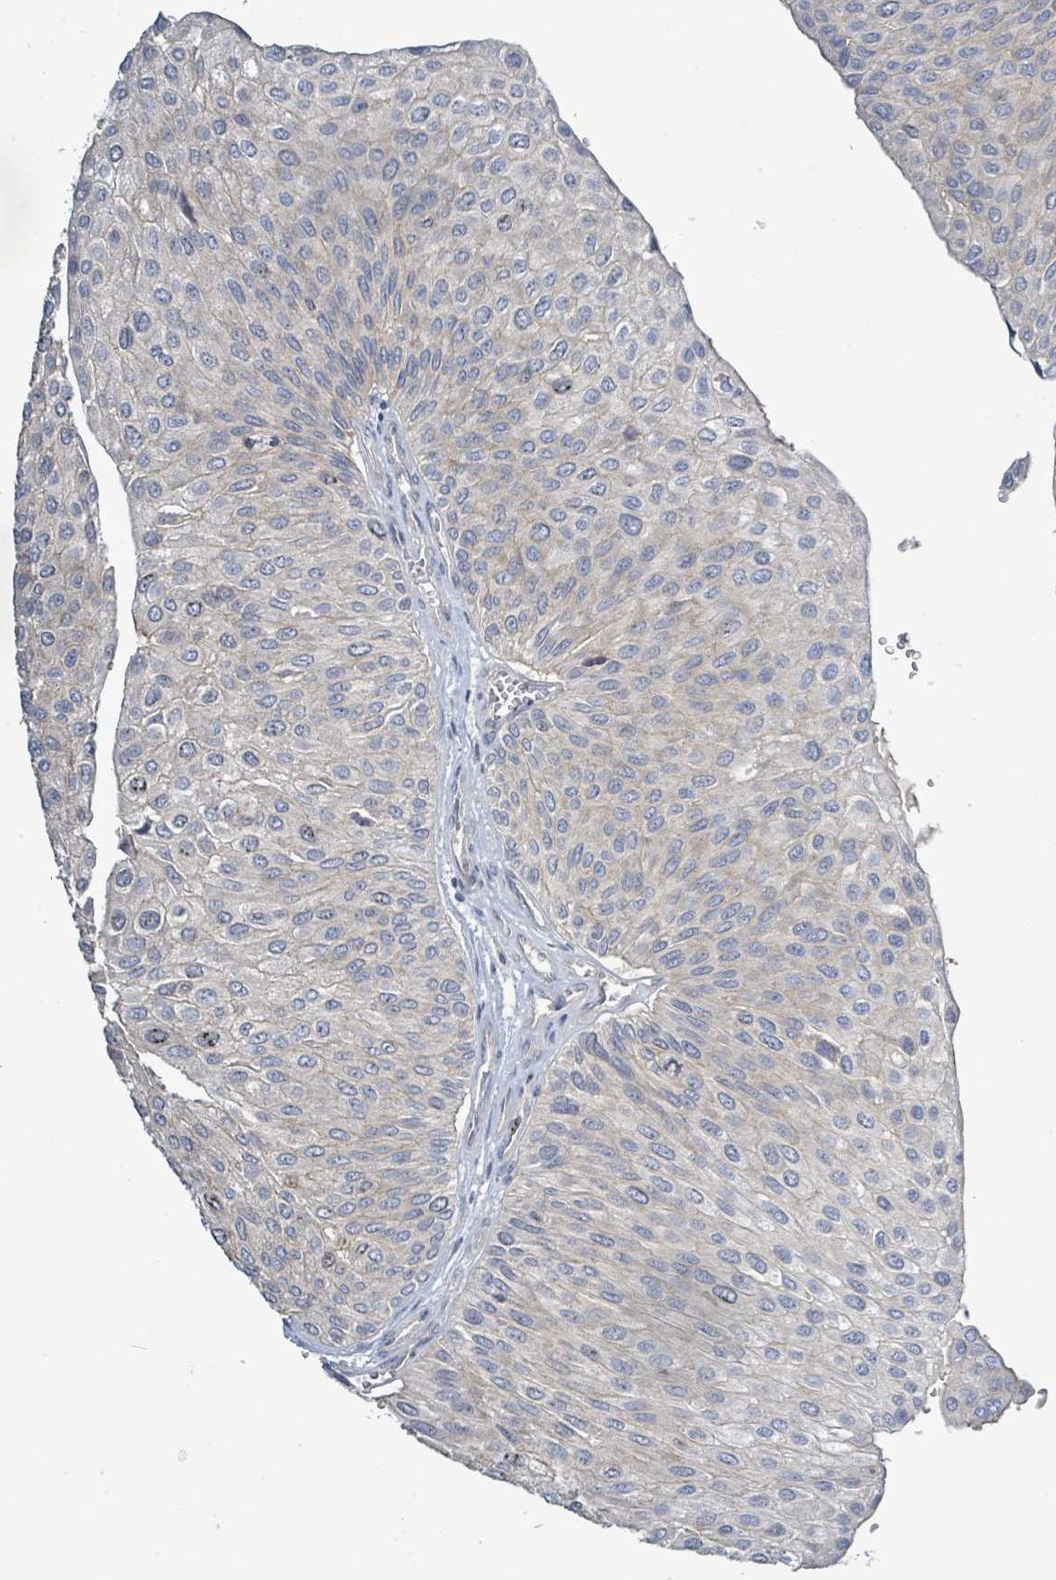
{"staining": {"intensity": "negative", "quantity": "none", "location": "none"}, "tissue": "urothelial cancer", "cell_type": "Tumor cells", "image_type": "cancer", "snomed": [{"axis": "morphology", "description": "Urothelial carcinoma, NOS"}, {"axis": "topography", "description": "Urinary bladder"}], "caption": "The image demonstrates no staining of tumor cells in urothelial cancer. (DAB (3,3'-diaminobenzidine) IHC with hematoxylin counter stain).", "gene": "KRAS", "patient": {"sex": "male", "age": 67}}